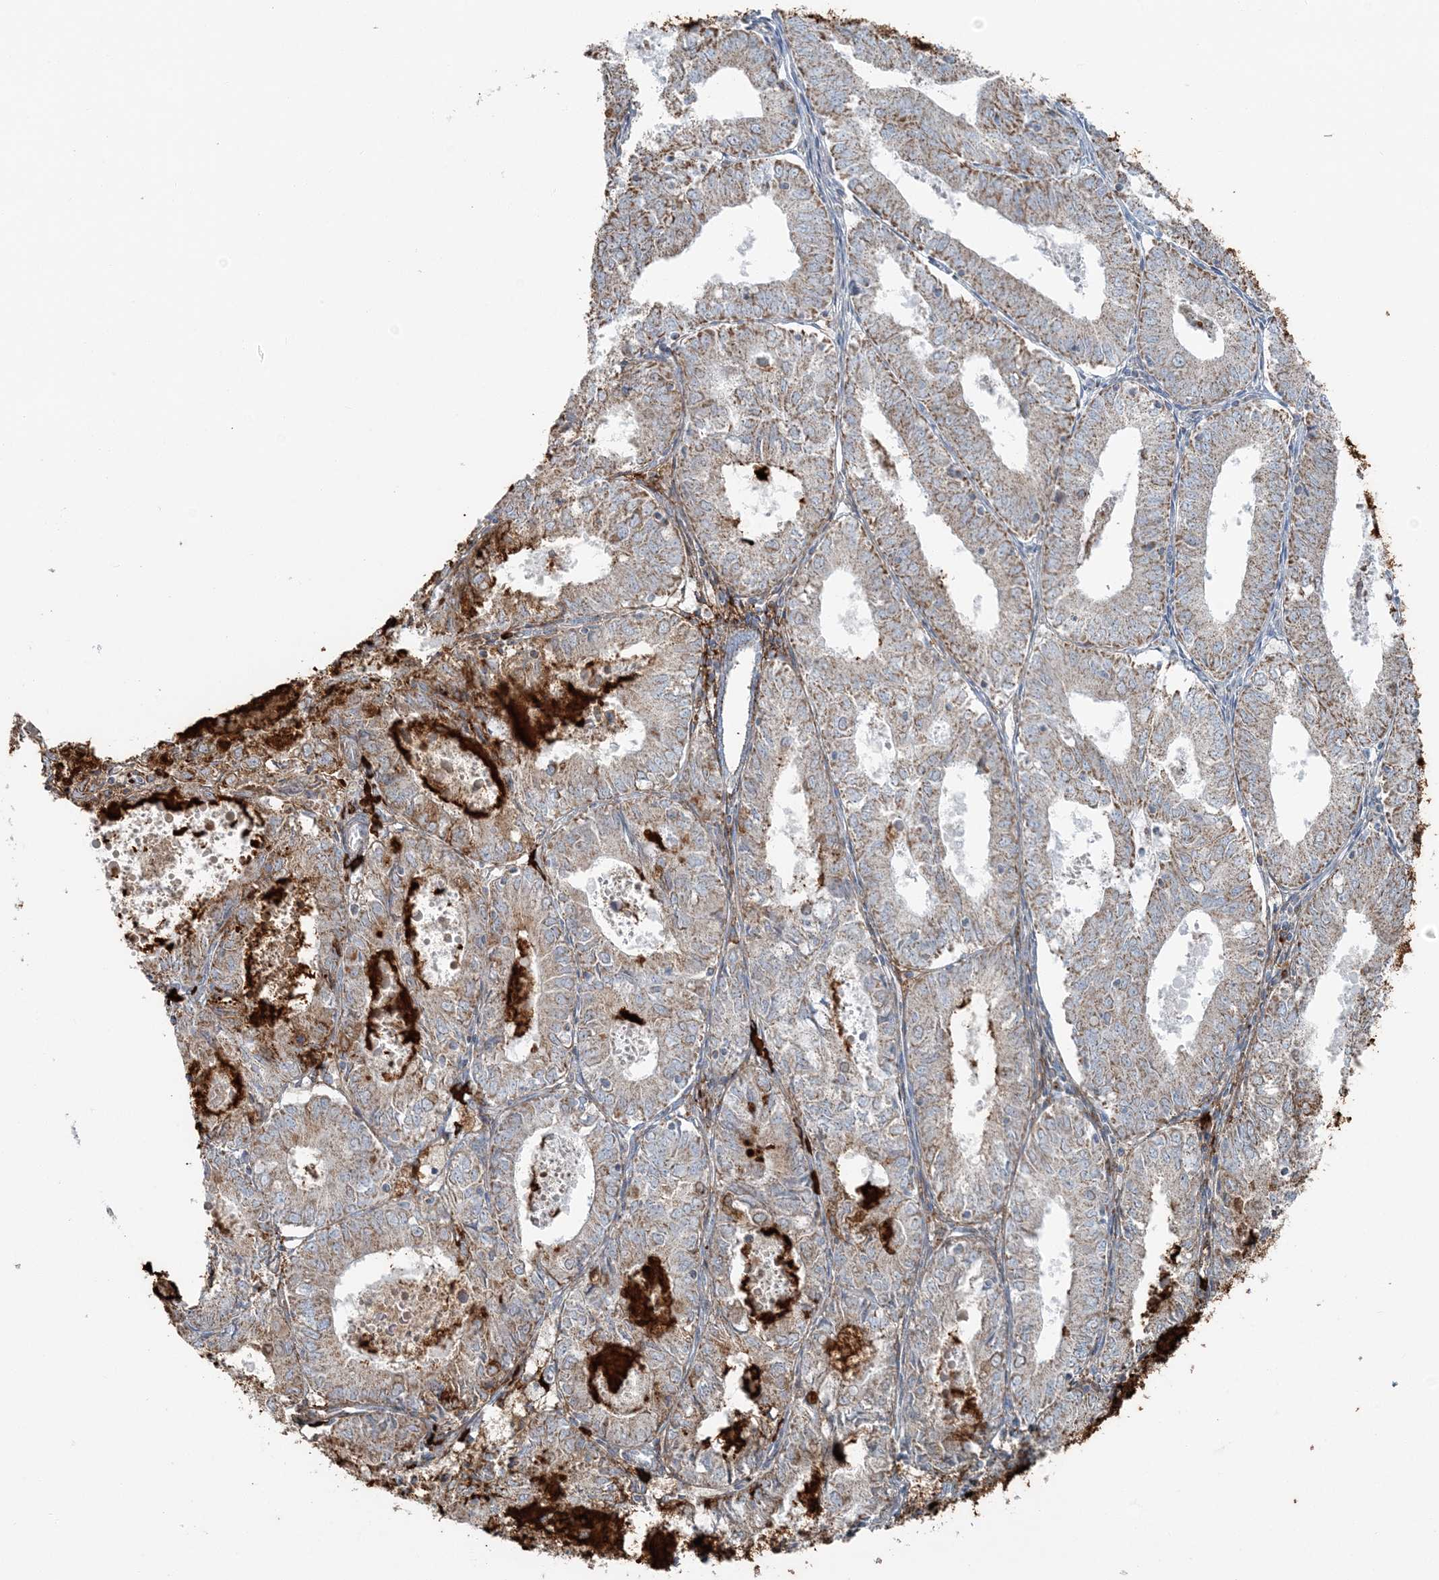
{"staining": {"intensity": "moderate", "quantity": "25%-75%", "location": "cytoplasmic/membranous"}, "tissue": "endometrial cancer", "cell_type": "Tumor cells", "image_type": "cancer", "snomed": [{"axis": "morphology", "description": "Adenocarcinoma, NOS"}, {"axis": "topography", "description": "Endometrium"}], "caption": "This micrograph exhibits endometrial adenocarcinoma stained with immunohistochemistry to label a protein in brown. The cytoplasmic/membranous of tumor cells show moderate positivity for the protein. Nuclei are counter-stained blue.", "gene": "SLC22A16", "patient": {"sex": "female", "age": 57}}